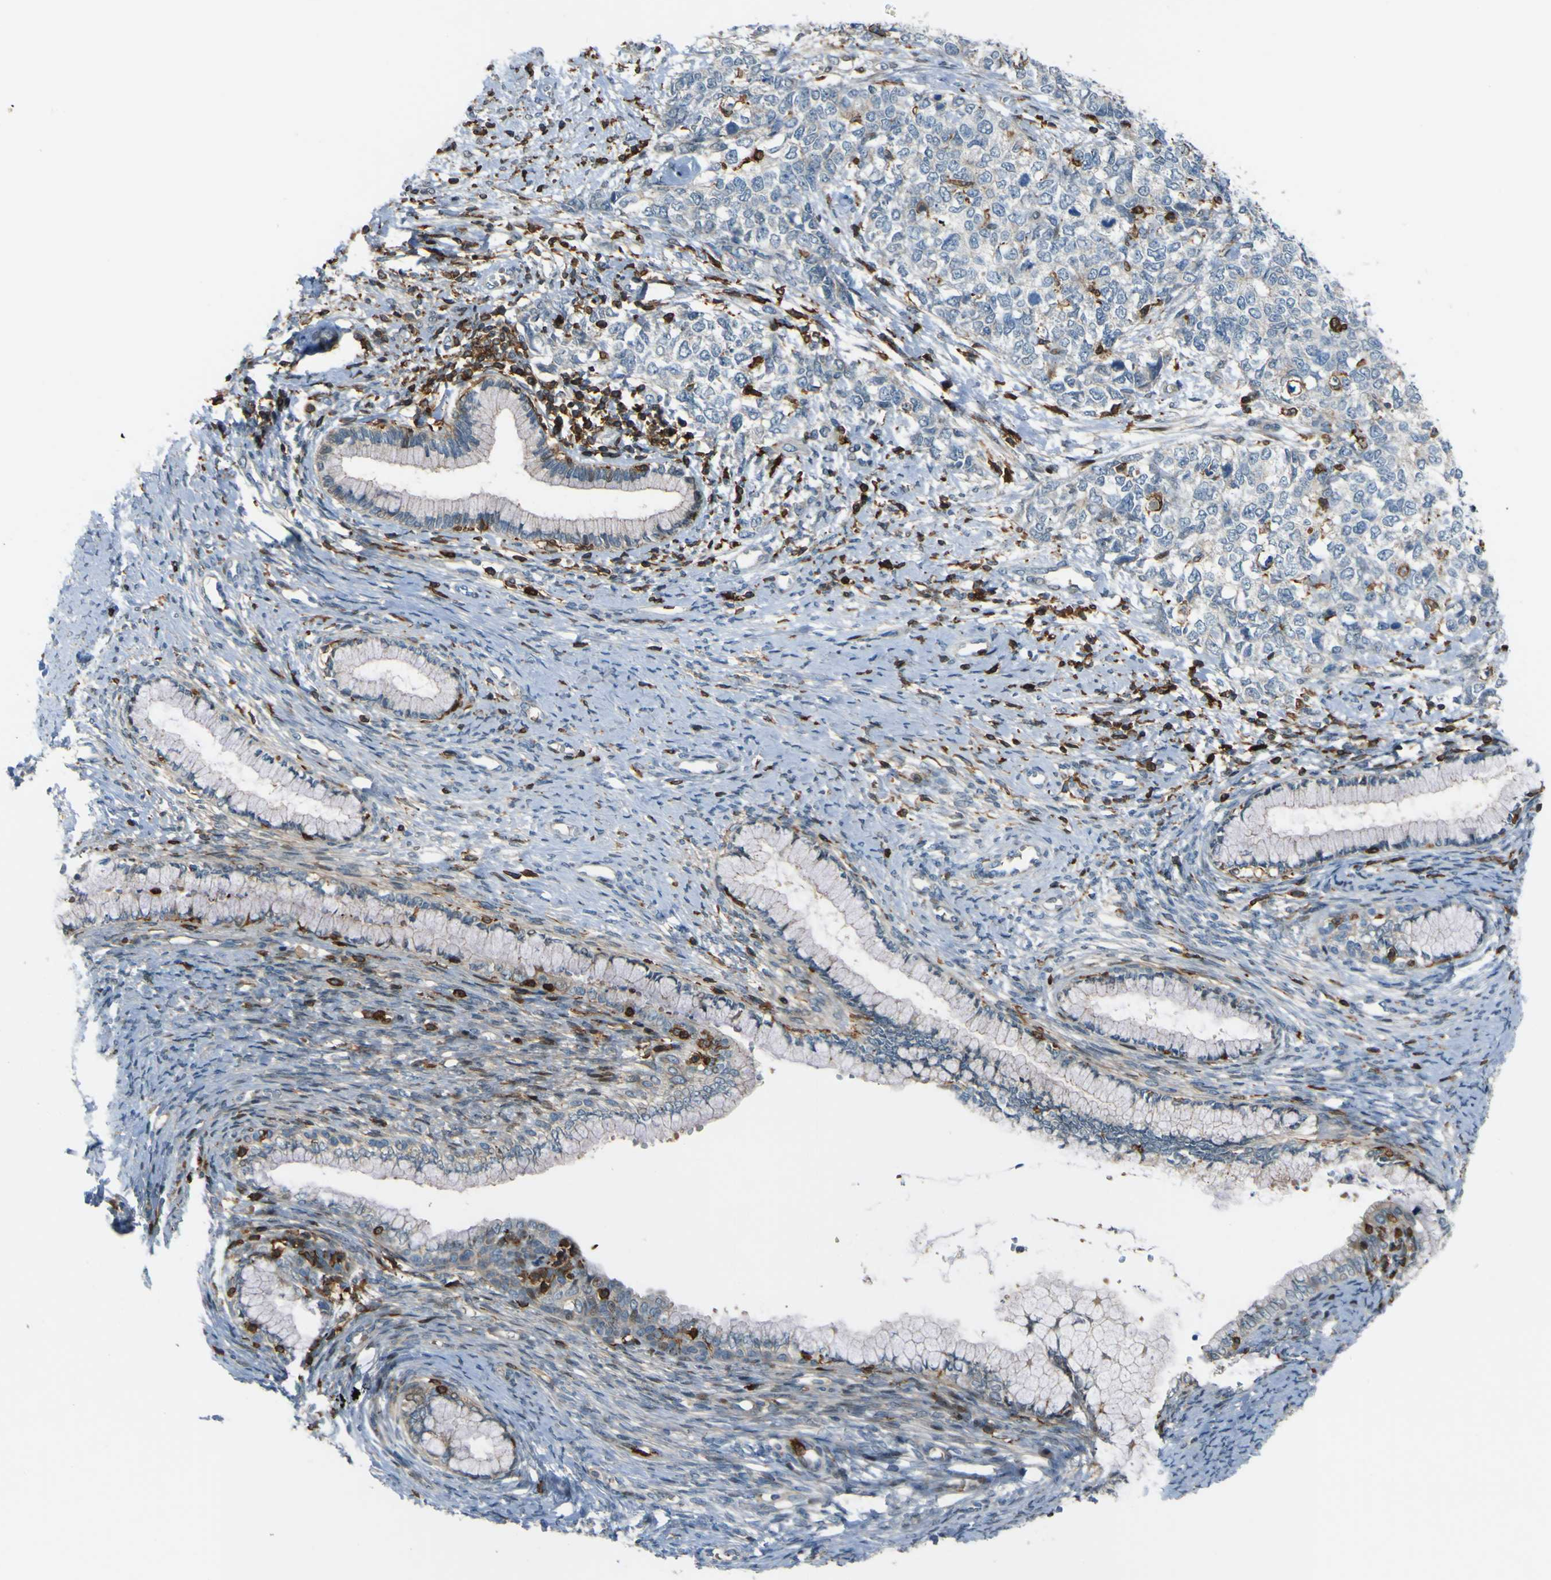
{"staining": {"intensity": "negative", "quantity": "none", "location": "none"}, "tissue": "cervical cancer", "cell_type": "Tumor cells", "image_type": "cancer", "snomed": [{"axis": "morphology", "description": "Squamous cell carcinoma, NOS"}, {"axis": "topography", "description": "Cervix"}], "caption": "Immunohistochemical staining of cervical cancer (squamous cell carcinoma) demonstrates no significant staining in tumor cells.", "gene": "PCDHB5", "patient": {"sex": "female", "age": 63}}